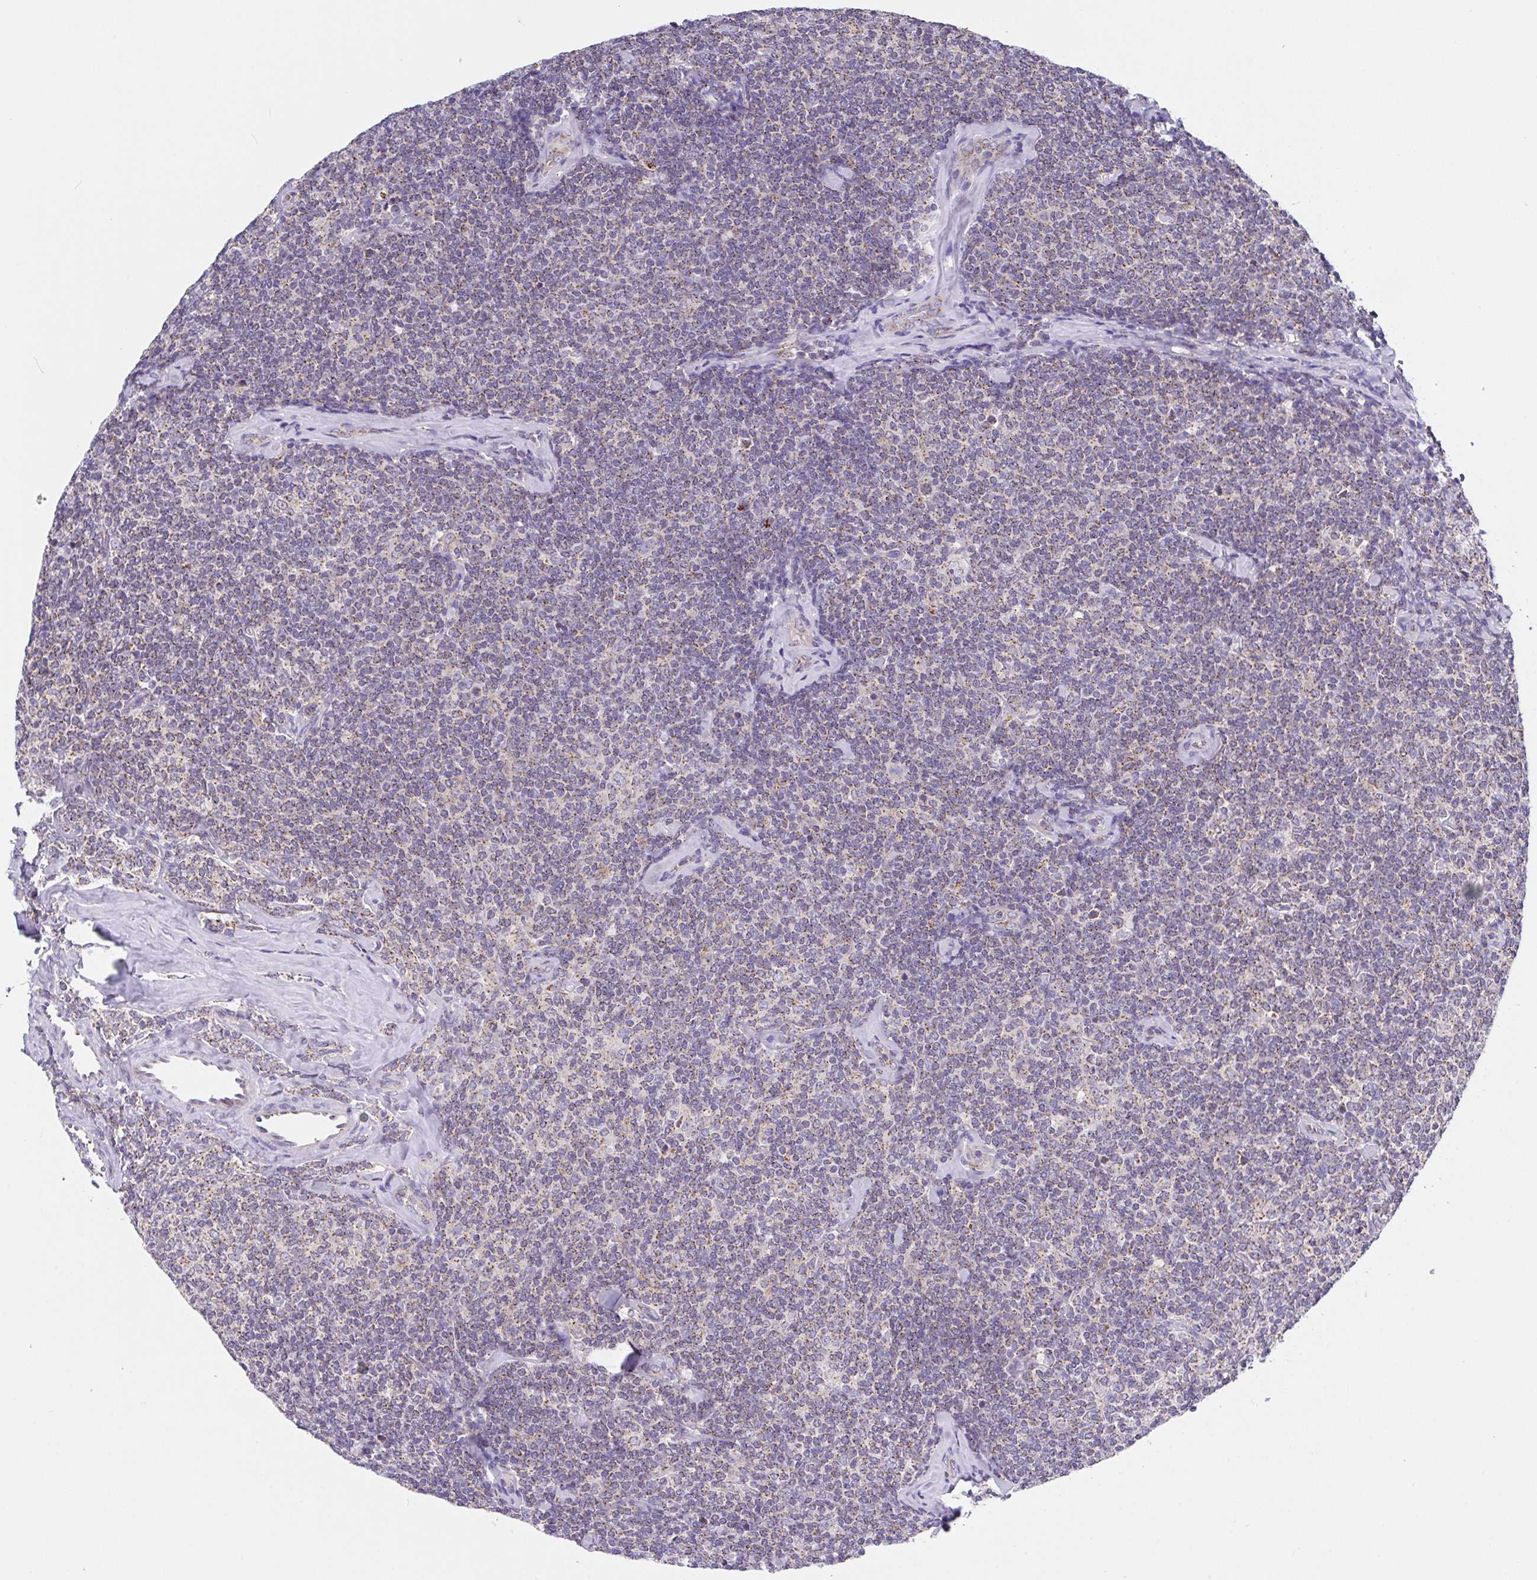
{"staining": {"intensity": "weak", "quantity": "25%-75%", "location": "cytoplasmic/membranous"}, "tissue": "lymphoma", "cell_type": "Tumor cells", "image_type": "cancer", "snomed": [{"axis": "morphology", "description": "Malignant lymphoma, non-Hodgkin's type, Low grade"}, {"axis": "topography", "description": "Lymph node"}], "caption": "The immunohistochemical stain labels weak cytoplasmic/membranous staining in tumor cells of low-grade malignant lymphoma, non-Hodgkin's type tissue.", "gene": "PROSER3", "patient": {"sex": "female", "age": 56}}